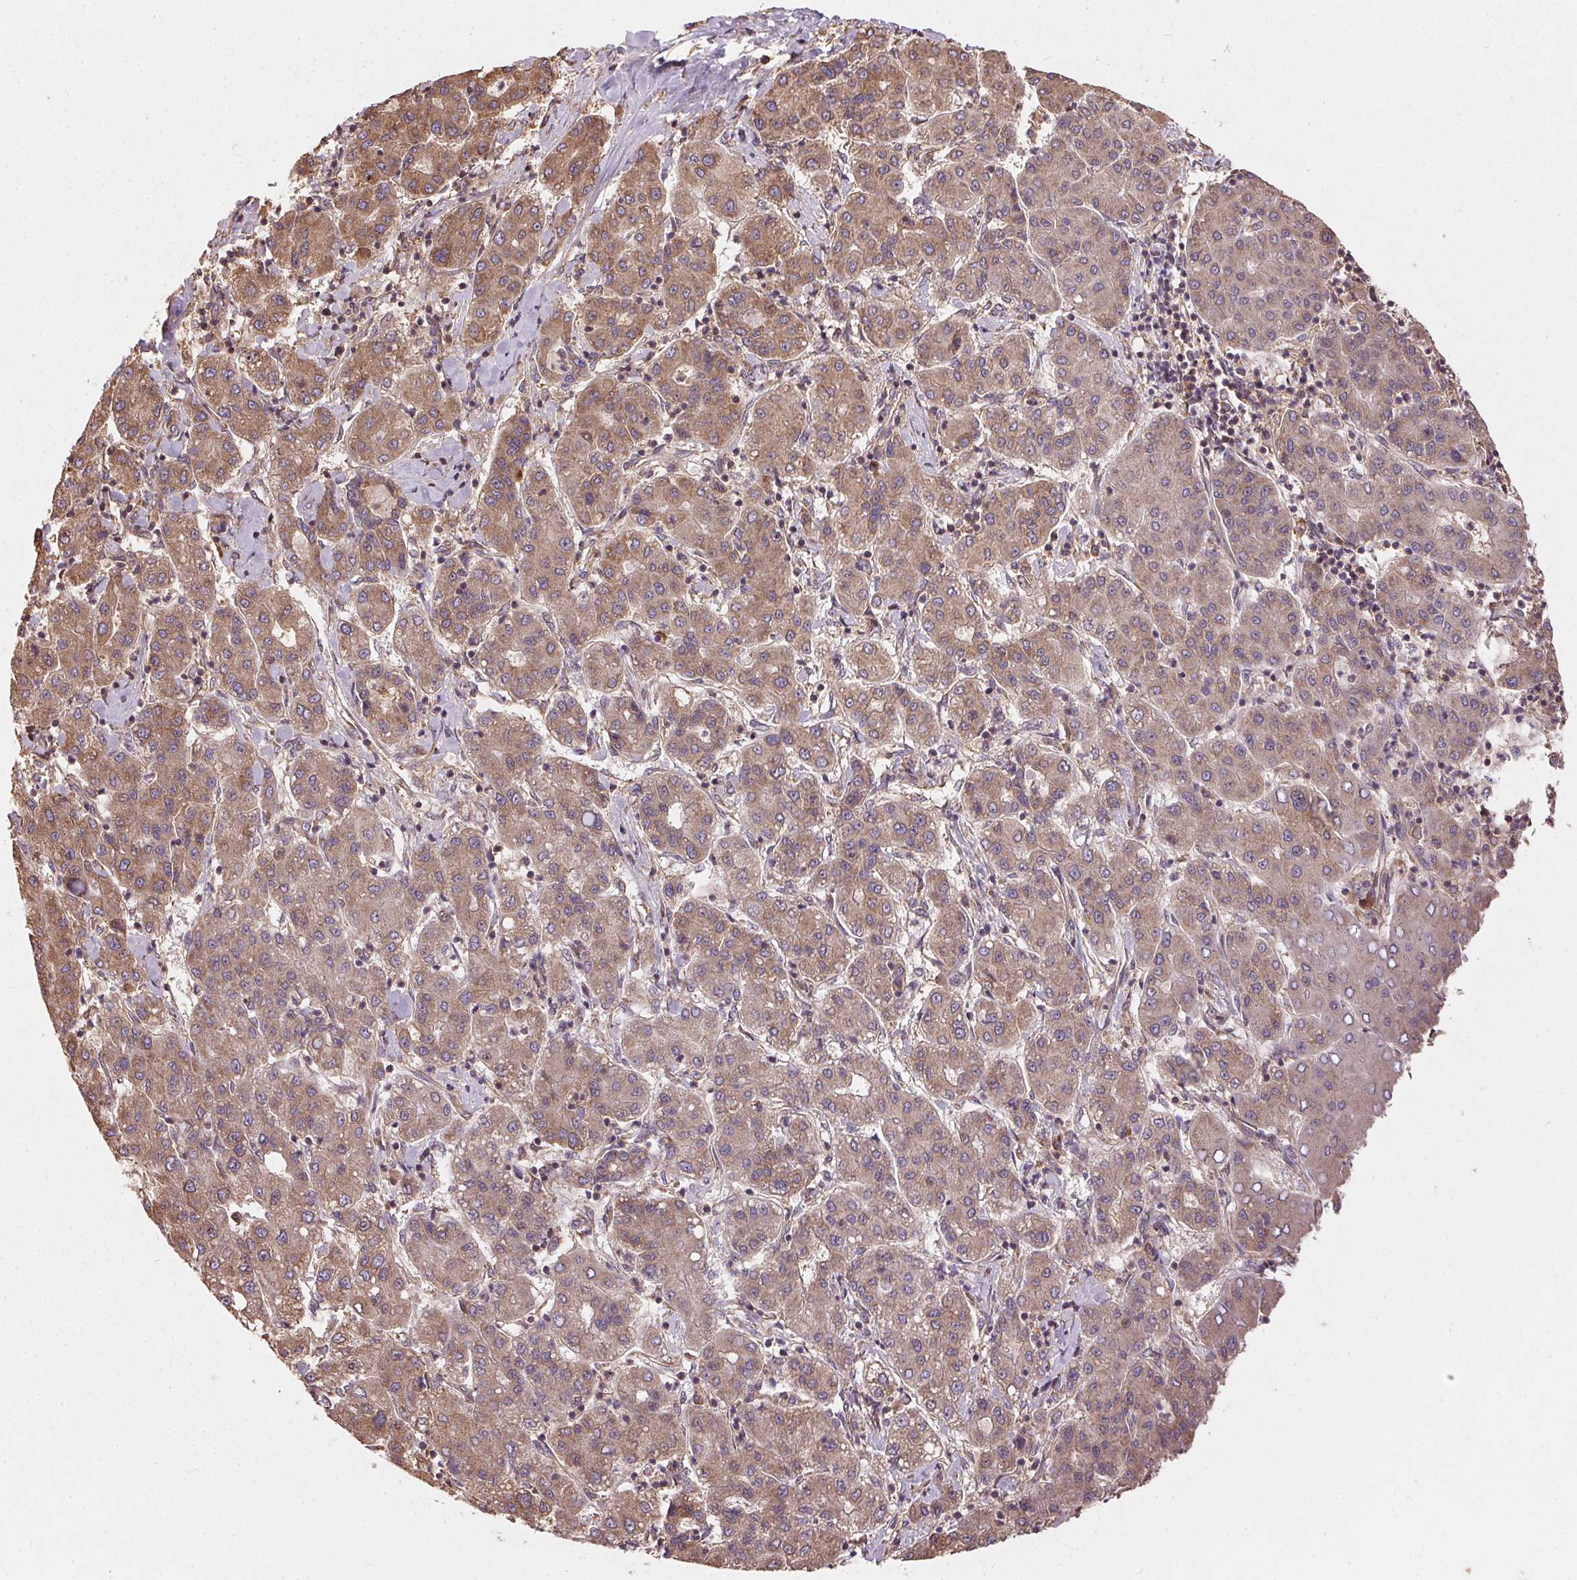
{"staining": {"intensity": "moderate", "quantity": ">75%", "location": "cytoplasmic/membranous"}, "tissue": "liver cancer", "cell_type": "Tumor cells", "image_type": "cancer", "snomed": [{"axis": "morphology", "description": "Carcinoma, Hepatocellular, NOS"}, {"axis": "topography", "description": "Liver"}], "caption": "Moderate cytoplasmic/membranous protein staining is appreciated in about >75% of tumor cells in liver cancer.", "gene": "EIF2S1", "patient": {"sex": "male", "age": 65}}